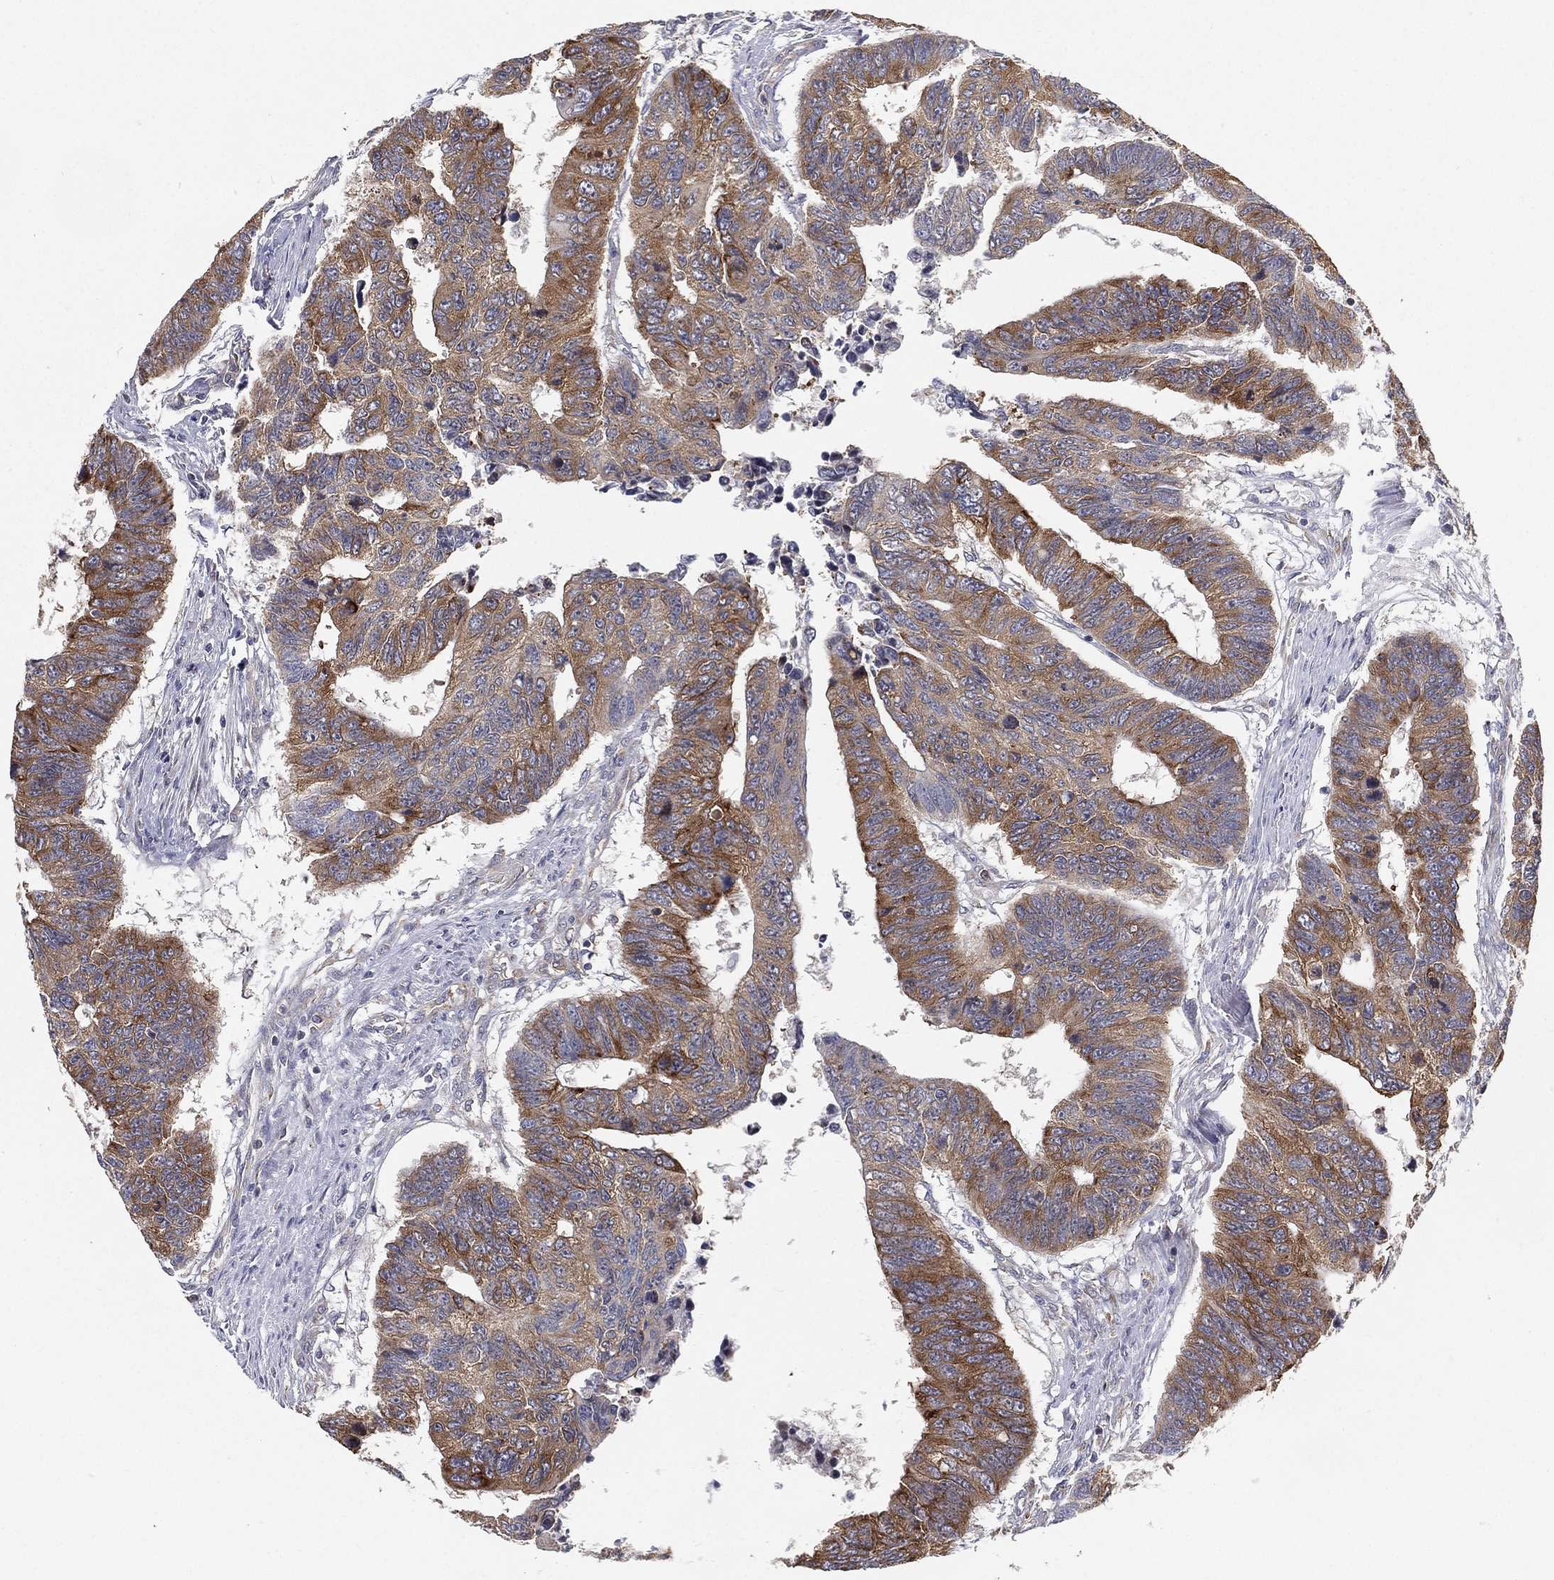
{"staining": {"intensity": "moderate", "quantity": ">75%", "location": "cytoplasmic/membranous"}, "tissue": "colorectal cancer", "cell_type": "Tumor cells", "image_type": "cancer", "snomed": [{"axis": "morphology", "description": "Adenocarcinoma, NOS"}, {"axis": "topography", "description": "Rectum"}], "caption": "Protein staining exhibits moderate cytoplasmic/membranous positivity in approximately >75% of tumor cells in adenocarcinoma (colorectal).", "gene": "TMTC4", "patient": {"sex": "female", "age": 85}}